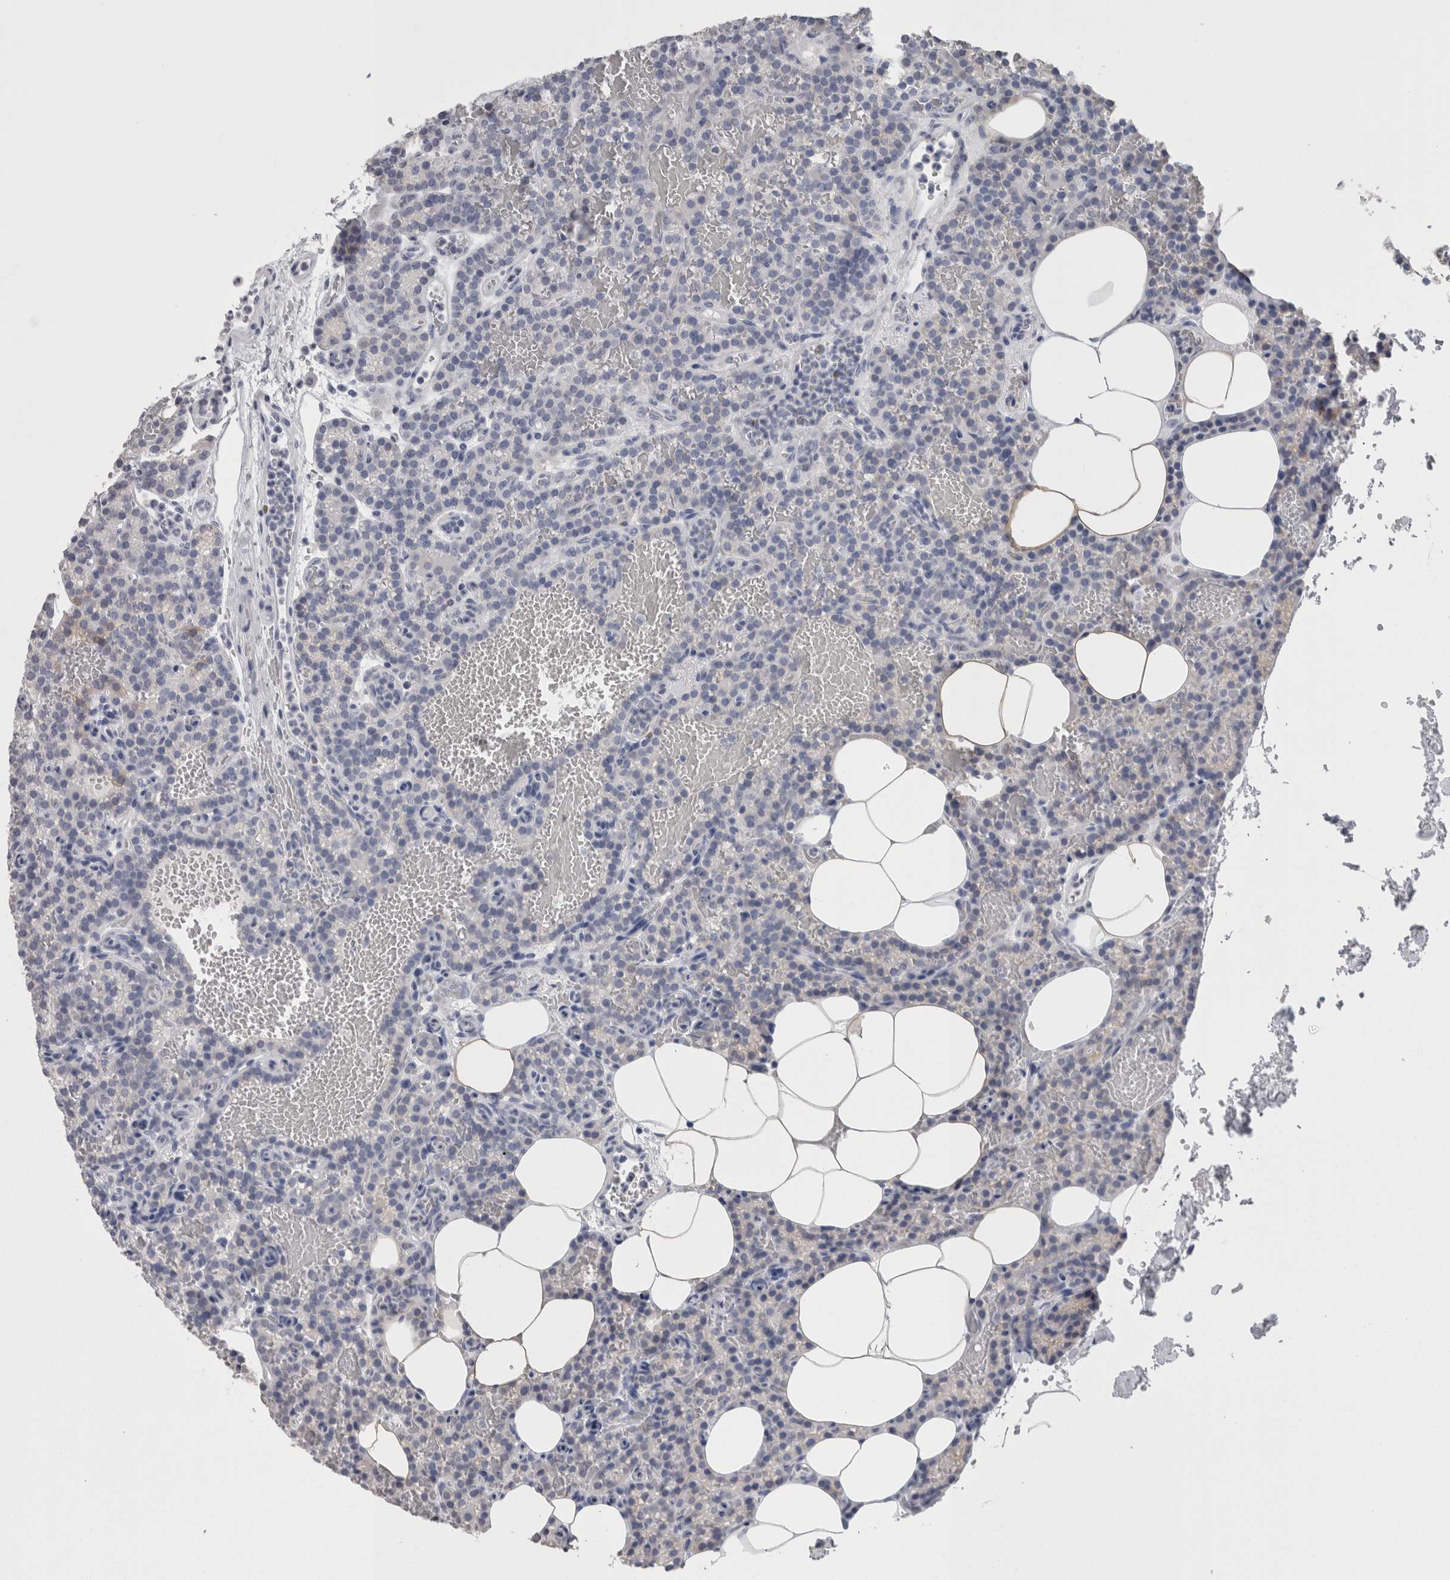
{"staining": {"intensity": "negative", "quantity": "none", "location": "none"}, "tissue": "parathyroid gland", "cell_type": "Glandular cells", "image_type": "normal", "snomed": [{"axis": "morphology", "description": "Normal tissue, NOS"}, {"axis": "topography", "description": "Parathyroid gland"}], "caption": "High power microscopy image of an IHC photomicrograph of unremarkable parathyroid gland, revealing no significant positivity in glandular cells.", "gene": "CA8", "patient": {"sex": "male", "age": 58}}